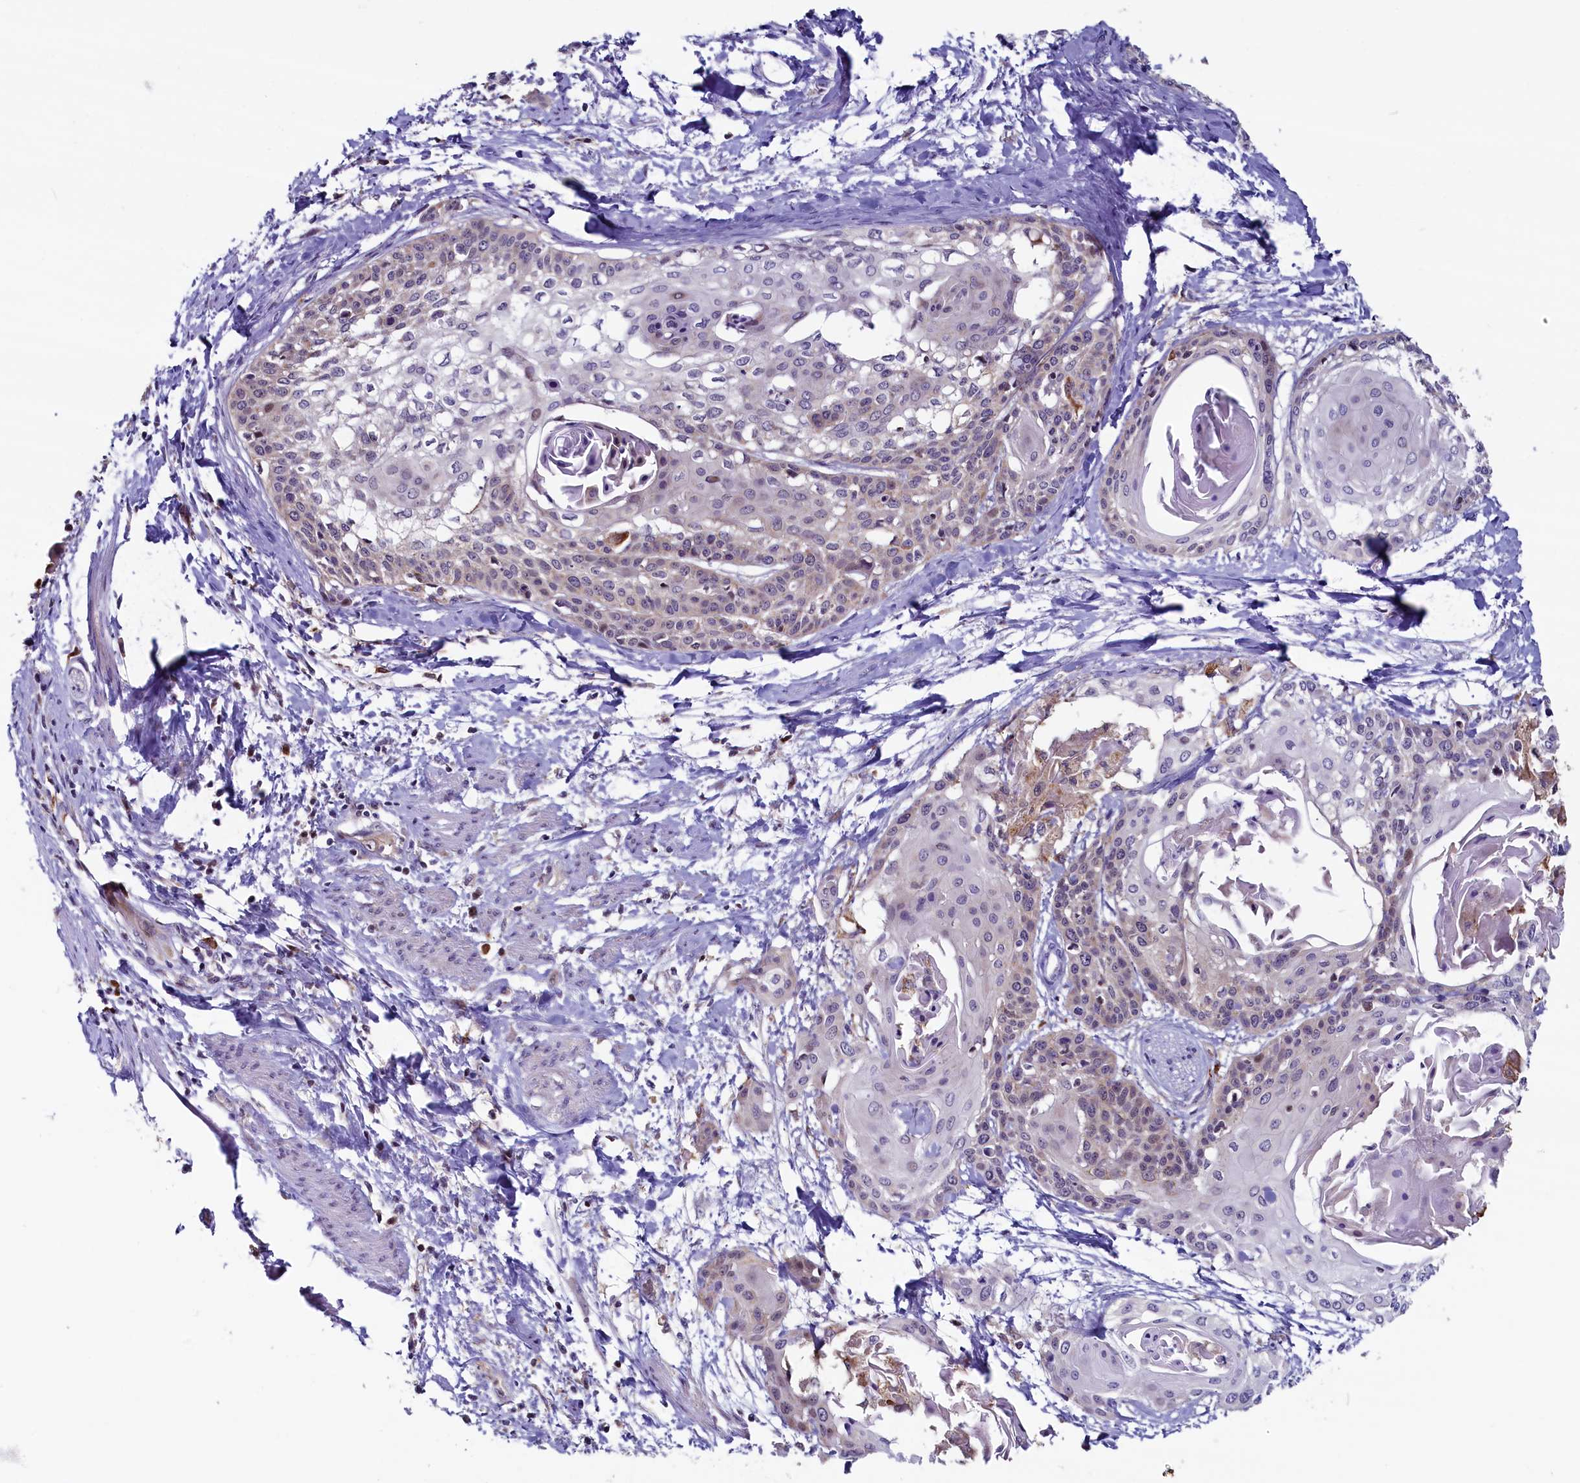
{"staining": {"intensity": "weak", "quantity": "<25%", "location": "cytoplasmic/membranous"}, "tissue": "cervical cancer", "cell_type": "Tumor cells", "image_type": "cancer", "snomed": [{"axis": "morphology", "description": "Squamous cell carcinoma, NOS"}, {"axis": "topography", "description": "Cervix"}], "caption": "Human cervical cancer (squamous cell carcinoma) stained for a protein using IHC demonstrates no staining in tumor cells.", "gene": "CIAPIN1", "patient": {"sex": "female", "age": 57}}